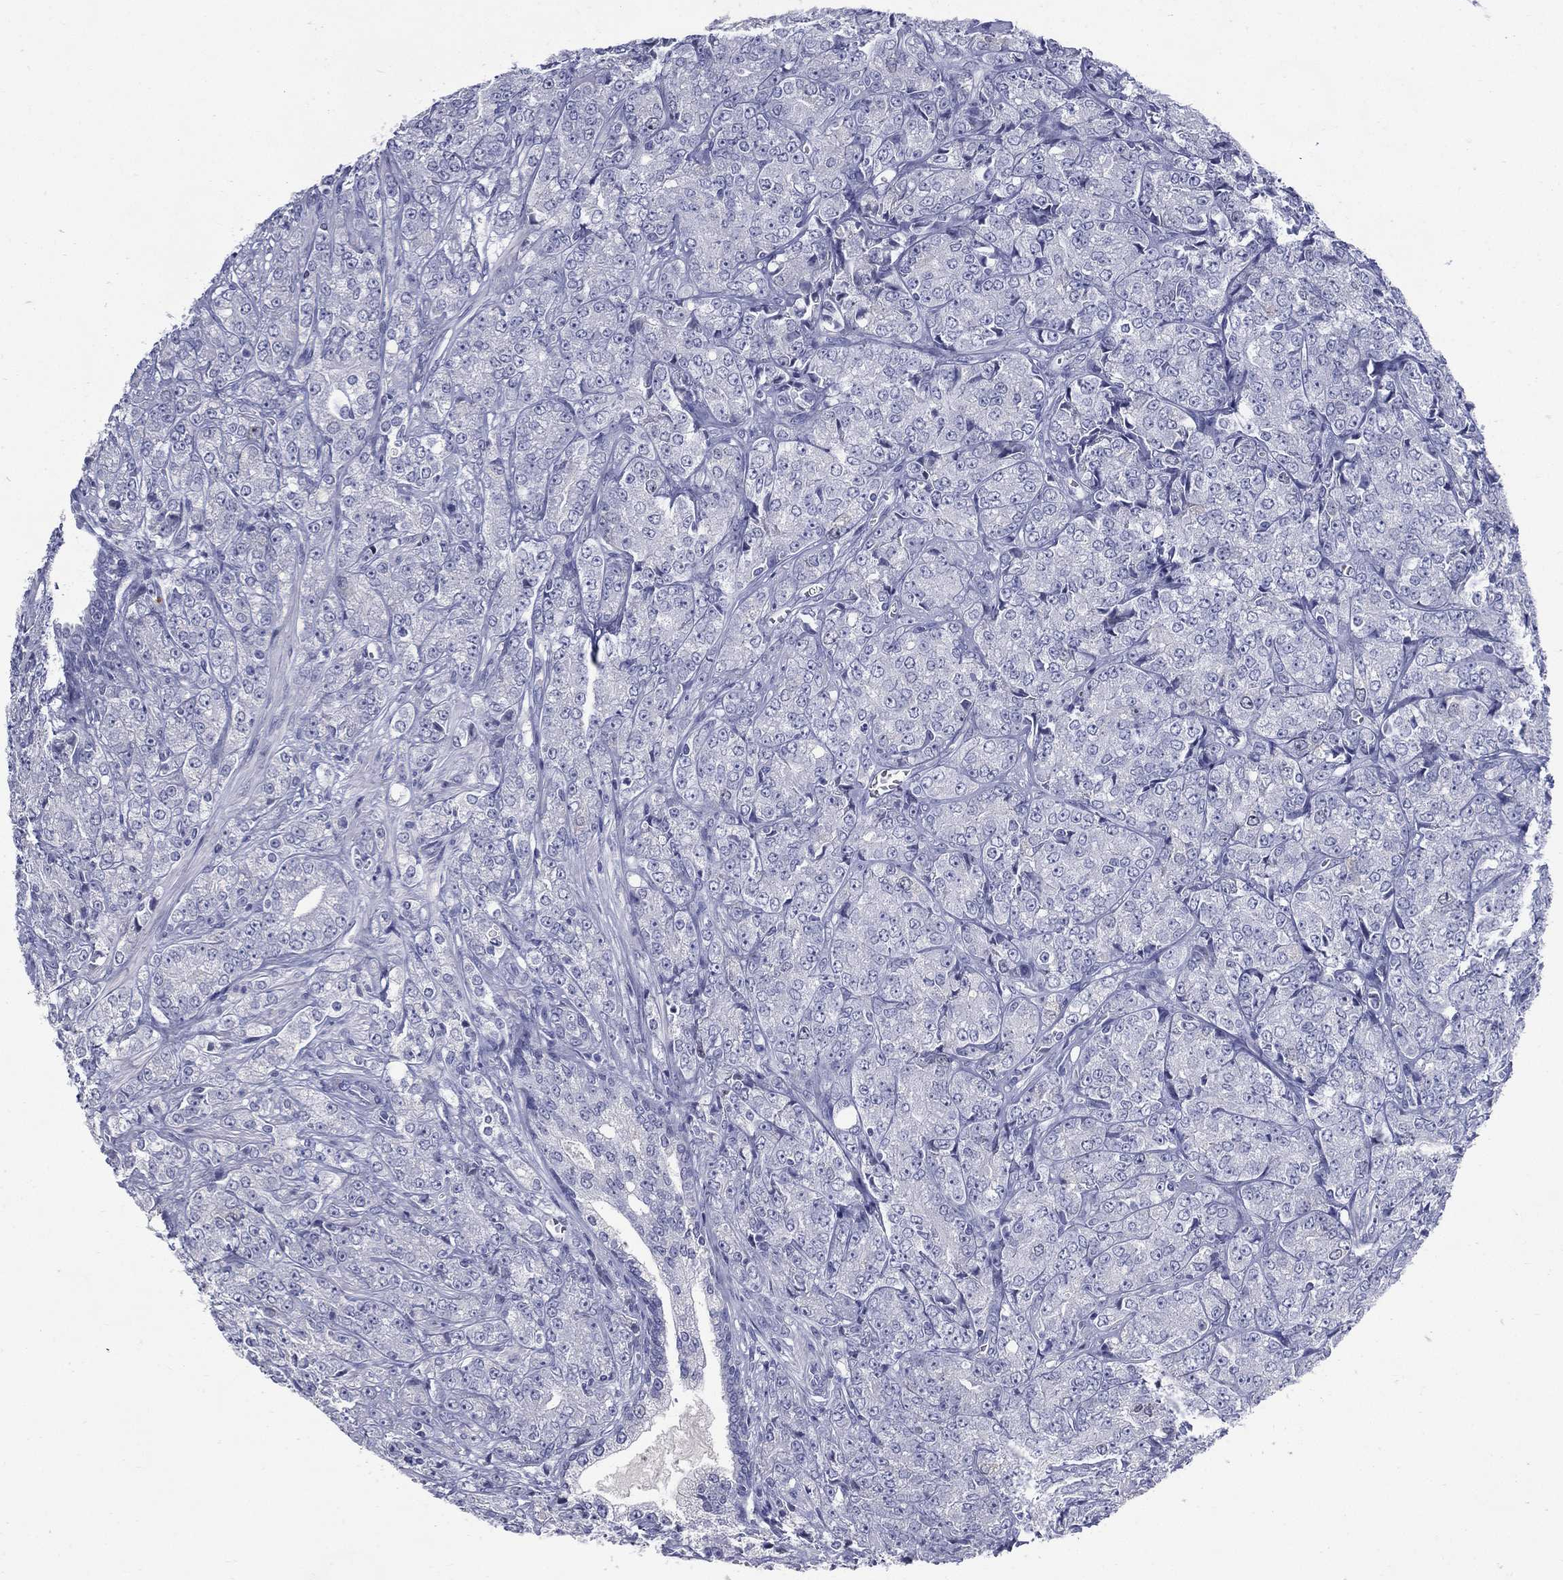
{"staining": {"intensity": "negative", "quantity": "none", "location": "none"}, "tissue": "prostate cancer", "cell_type": "Tumor cells", "image_type": "cancer", "snomed": [{"axis": "morphology", "description": "Adenocarcinoma, NOS"}, {"axis": "topography", "description": "Prostate and seminal vesicle, NOS"}, {"axis": "topography", "description": "Prostate"}], "caption": "DAB (3,3'-diaminobenzidine) immunohistochemical staining of human prostate cancer (adenocarcinoma) reveals no significant positivity in tumor cells. The staining was performed using DAB to visualize the protein expression in brown, while the nuclei were stained in blue with hematoxylin (Magnification: 20x).", "gene": "KIF2C", "patient": {"sex": "male", "age": 68}}